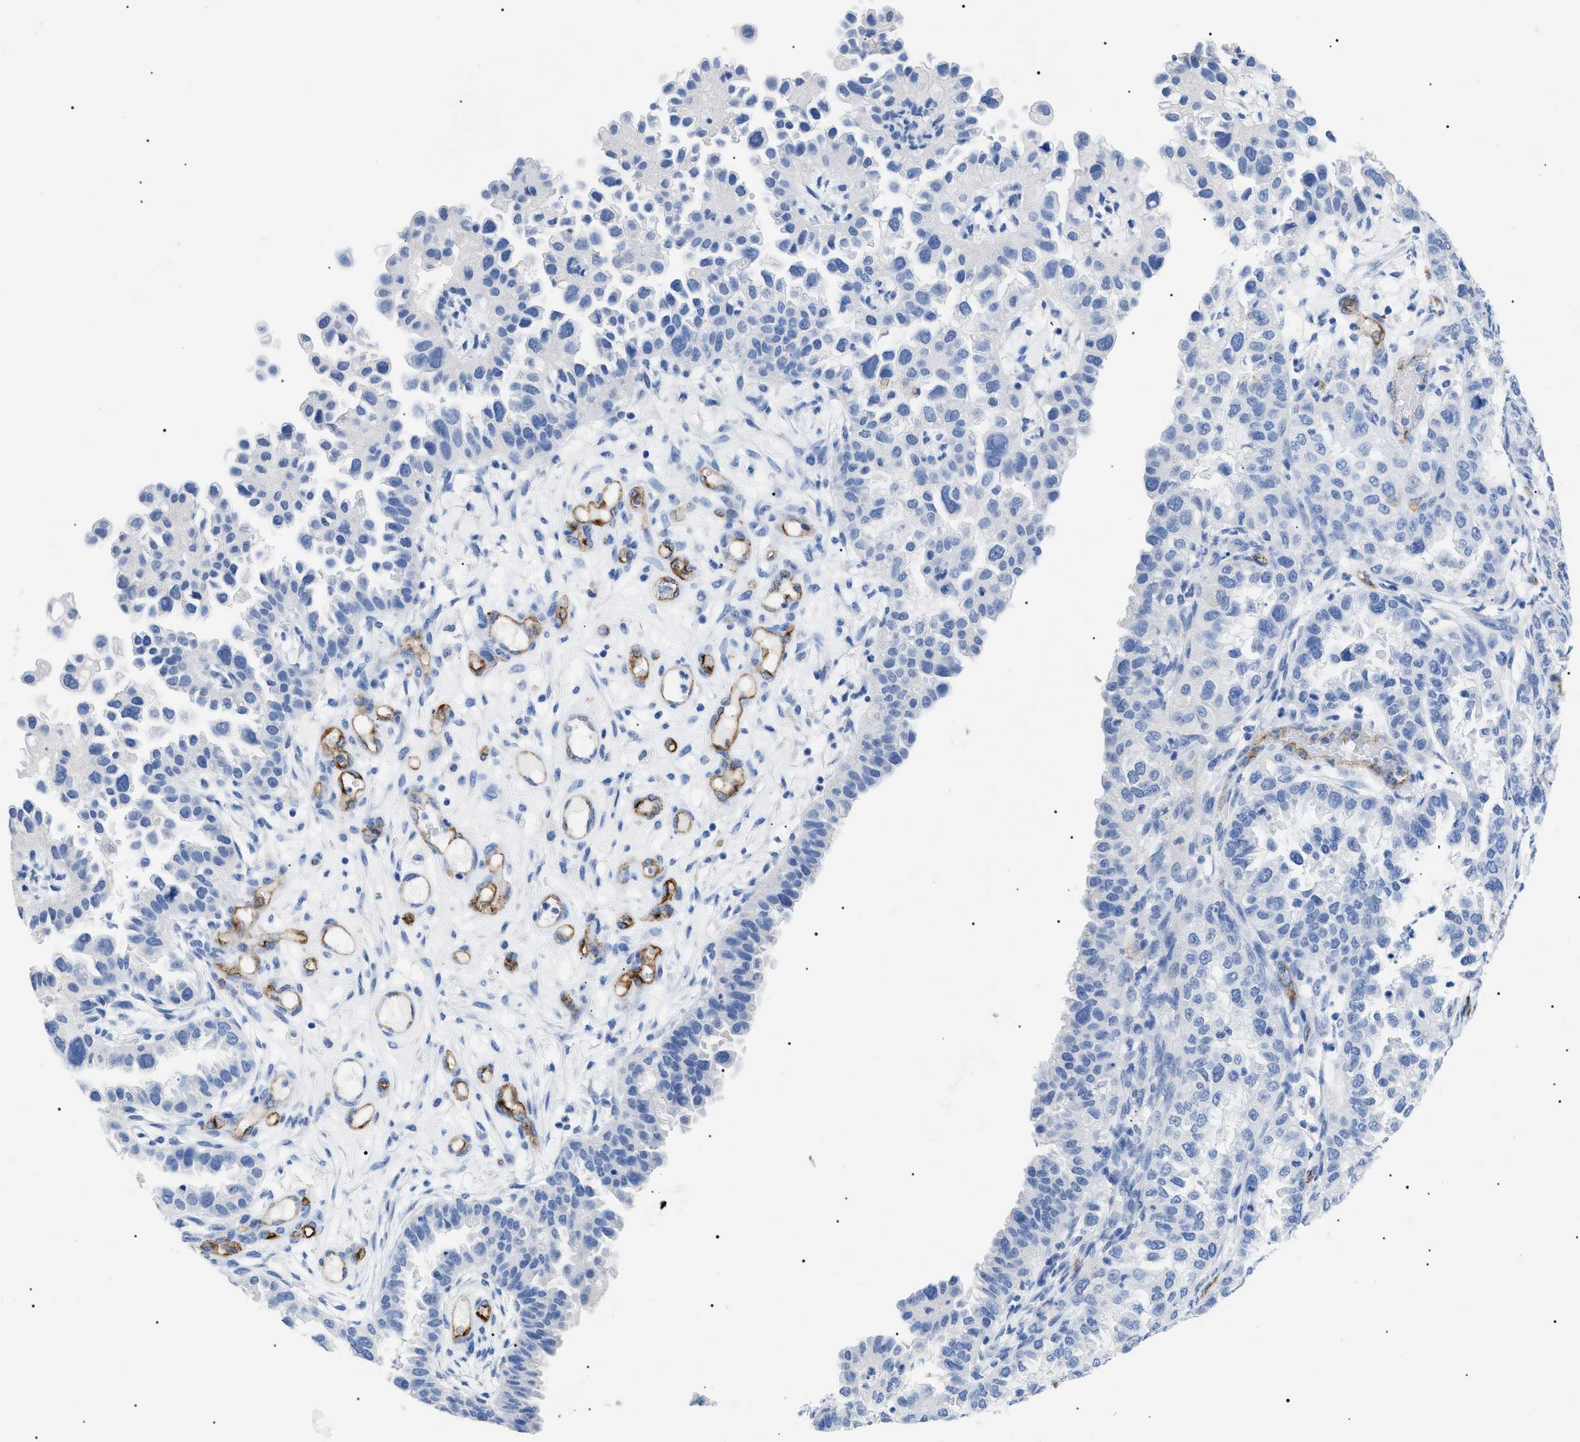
{"staining": {"intensity": "negative", "quantity": "none", "location": "none"}, "tissue": "endometrial cancer", "cell_type": "Tumor cells", "image_type": "cancer", "snomed": [{"axis": "morphology", "description": "Adenocarcinoma, NOS"}, {"axis": "topography", "description": "Endometrium"}], "caption": "Immunohistochemical staining of endometrial adenocarcinoma demonstrates no significant positivity in tumor cells.", "gene": "PODXL", "patient": {"sex": "female", "age": 85}}